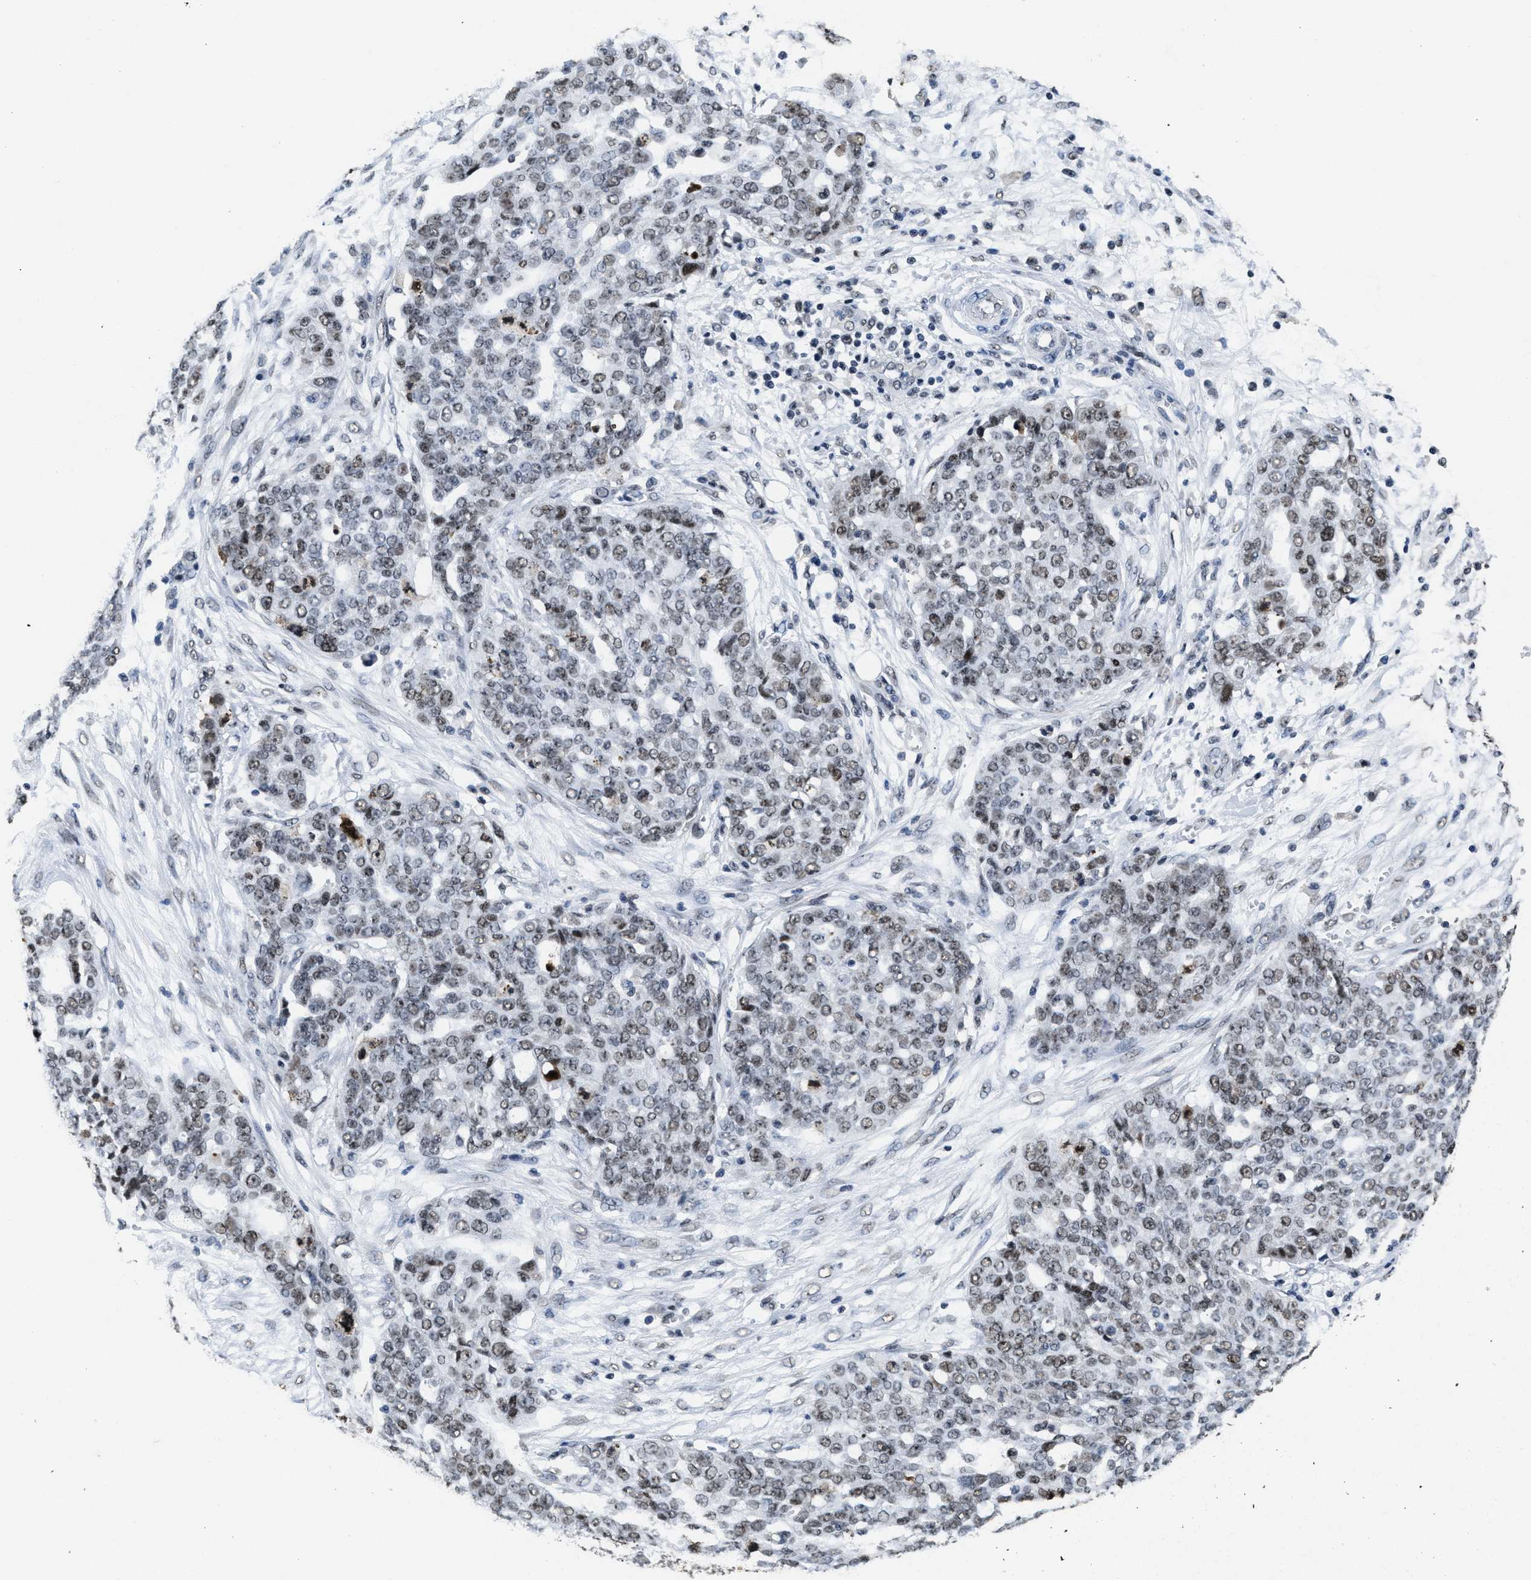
{"staining": {"intensity": "weak", "quantity": "25%-75%", "location": "nuclear"}, "tissue": "ovarian cancer", "cell_type": "Tumor cells", "image_type": "cancer", "snomed": [{"axis": "morphology", "description": "Cystadenocarcinoma, serous, NOS"}, {"axis": "topography", "description": "Soft tissue"}, {"axis": "topography", "description": "Ovary"}], "caption": "IHC staining of ovarian serous cystadenocarcinoma, which displays low levels of weak nuclear positivity in approximately 25%-75% of tumor cells indicating weak nuclear protein positivity. The staining was performed using DAB (brown) for protein detection and nuclei were counterstained in hematoxylin (blue).", "gene": "SUPT16H", "patient": {"sex": "female", "age": 57}}